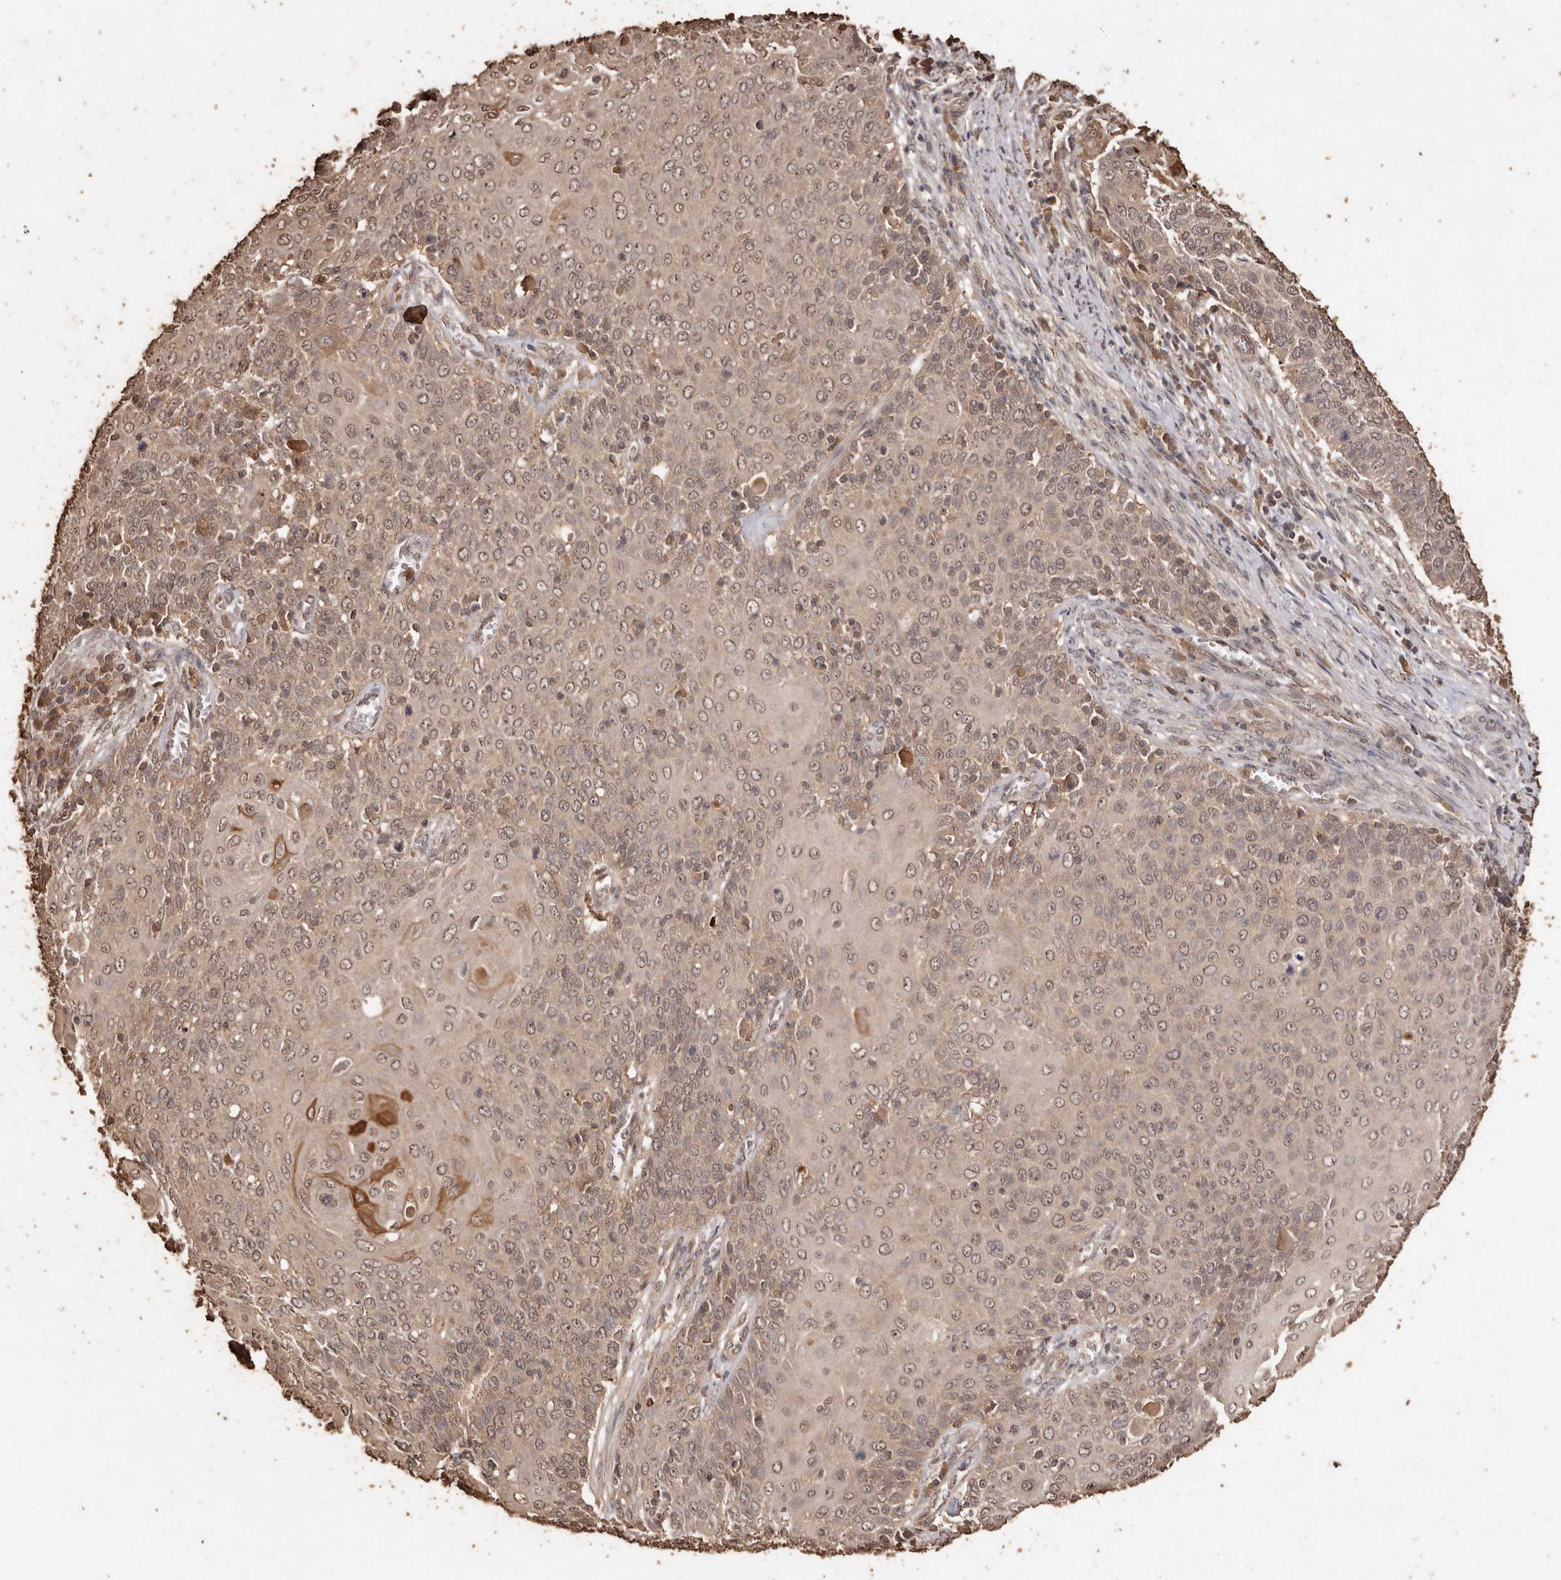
{"staining": {"intensity": "weak", "quantity": ">75%", "location": "cytoplasmic/membranous,nuclear"}, "tissue": "cervical cancer", "cell_type": "Tumor cells", "image_type": "cancer", "snomed": [{"axis": "morphology", "description": "Squamous cell carcinoma, NOS"}, {"axis": "topography", "description": "Cervix"}], "caption": "A brown stain labels weak cytoplasmic/membranous and nuclear positivity of a protein in cervical cancer tumor cells. The protein is stained brown, and the nuclei are stained in blue (DAB IHC with brightfield microscopy, high magnification).", "gene": "PKDCC", "patient": {"sex": "female", "age": 39}}